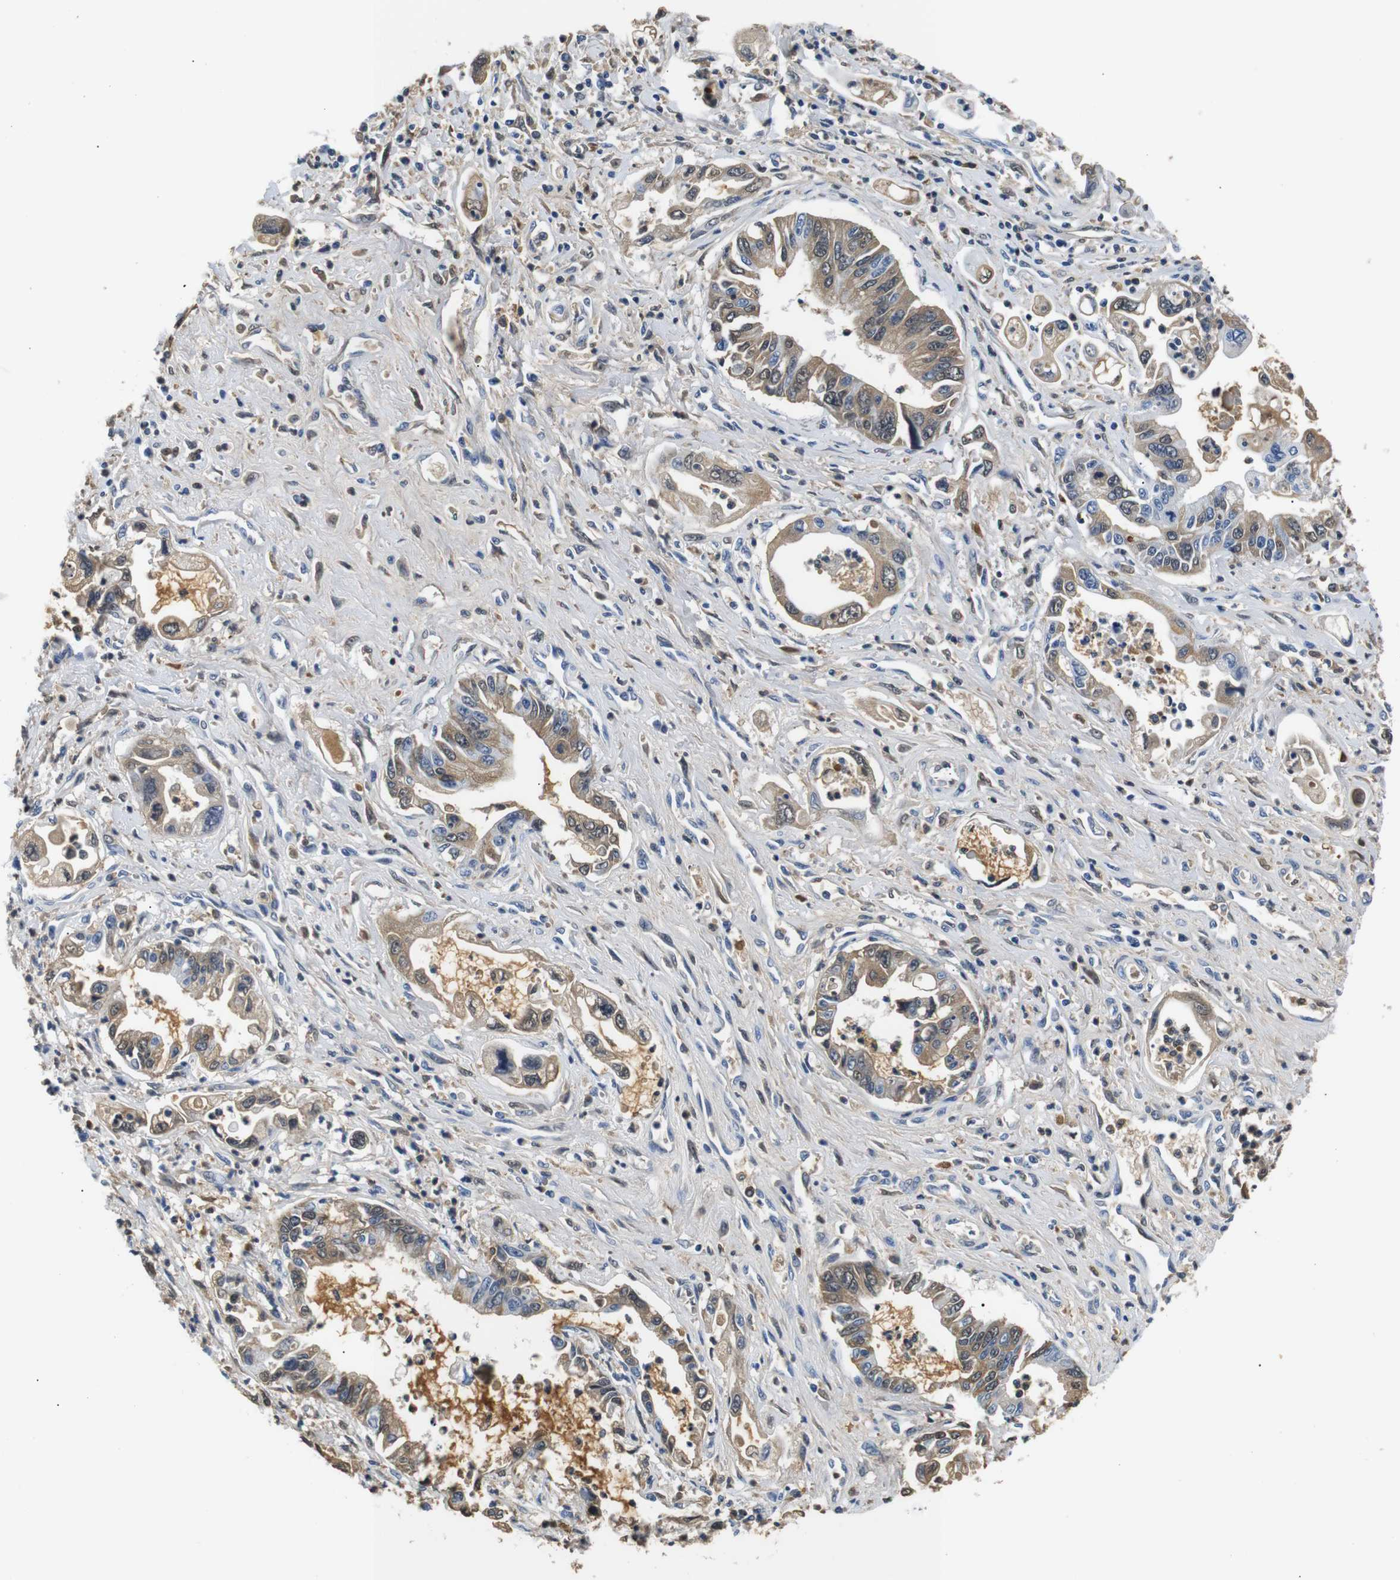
{"staining": {"intensity": "moderate", "quantity": ">75%", "location": "cytoplasmic/membranous,nuclear"}, "tissue": "pancreatic cancer", "cell_type": "Tumor cells", "image_type": "cancer", "snomed": [{"axis": "morphology", "description": "Adenocarcinoma, NOS"}, {"axis": "topography", "description": "Pancreas"}], "caption": "Brown immunohistochemical staining in human pancreatic cancer displays moderate cytoplasmic/membranous and nuclear positivity in about >75% of tumor cells.", "gene": "LHCGR", "patient": {"sex": "male", "age": 56}}